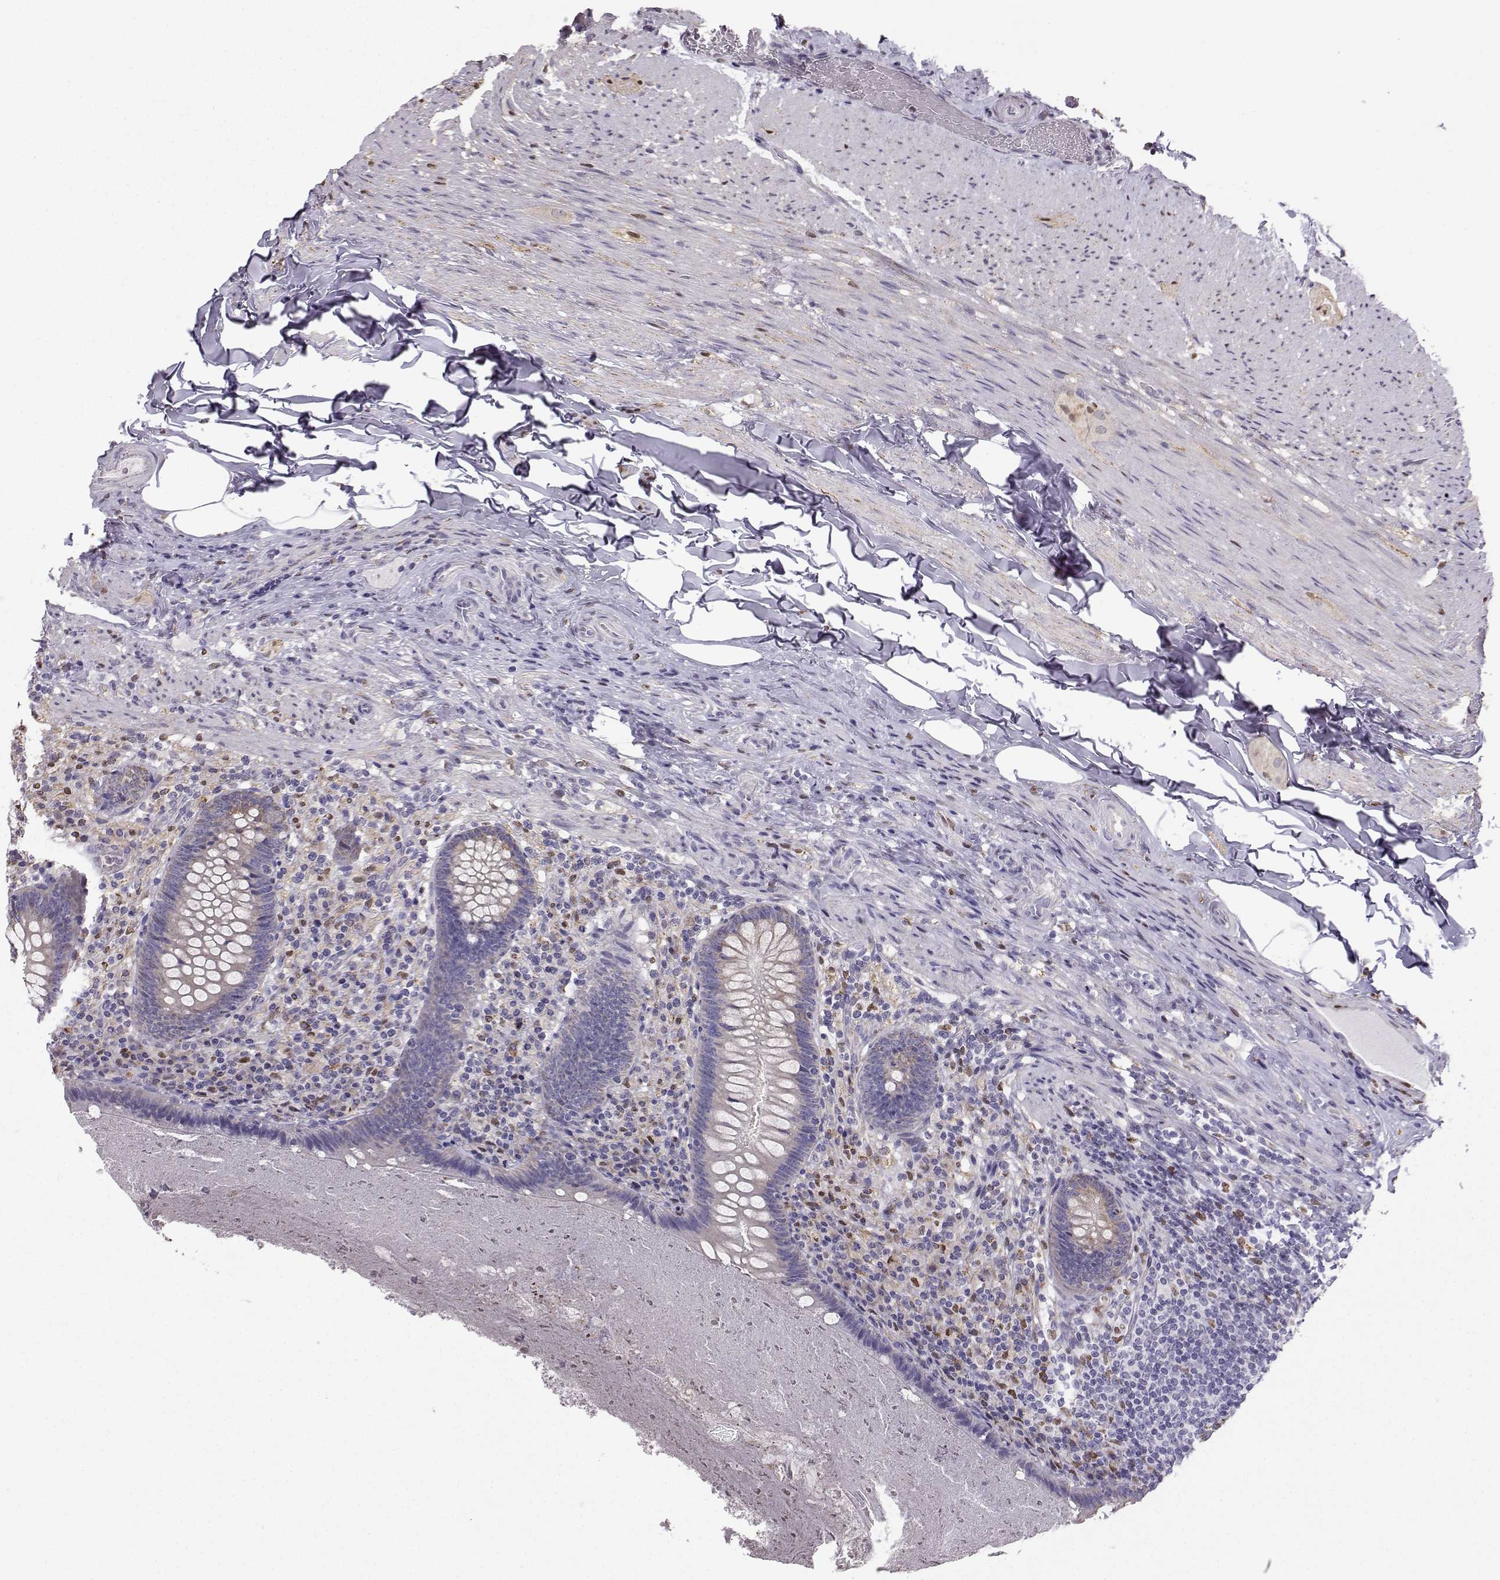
{"staining": {"intensity": "weak", "quantity": "<25%", "location": "cytoplasmic/membranous"}, "tissue": "appendix", "cell_type": "Glandular cells", "image_type": "normal", "snomed": [{"axis": "morphology", "description": "Normal tissue, NOS"}, {"axis": "topography", "description": "Appendix"}], "caption": "Immunohistochemistry image of normal appendix: human appendix stained with DAB (3,3'-diaminobenzidine) demonstrates no significant protein staining in glandular cells.", "gene": "DCLK3", "patient": {"sex": "male", "age": 47}}